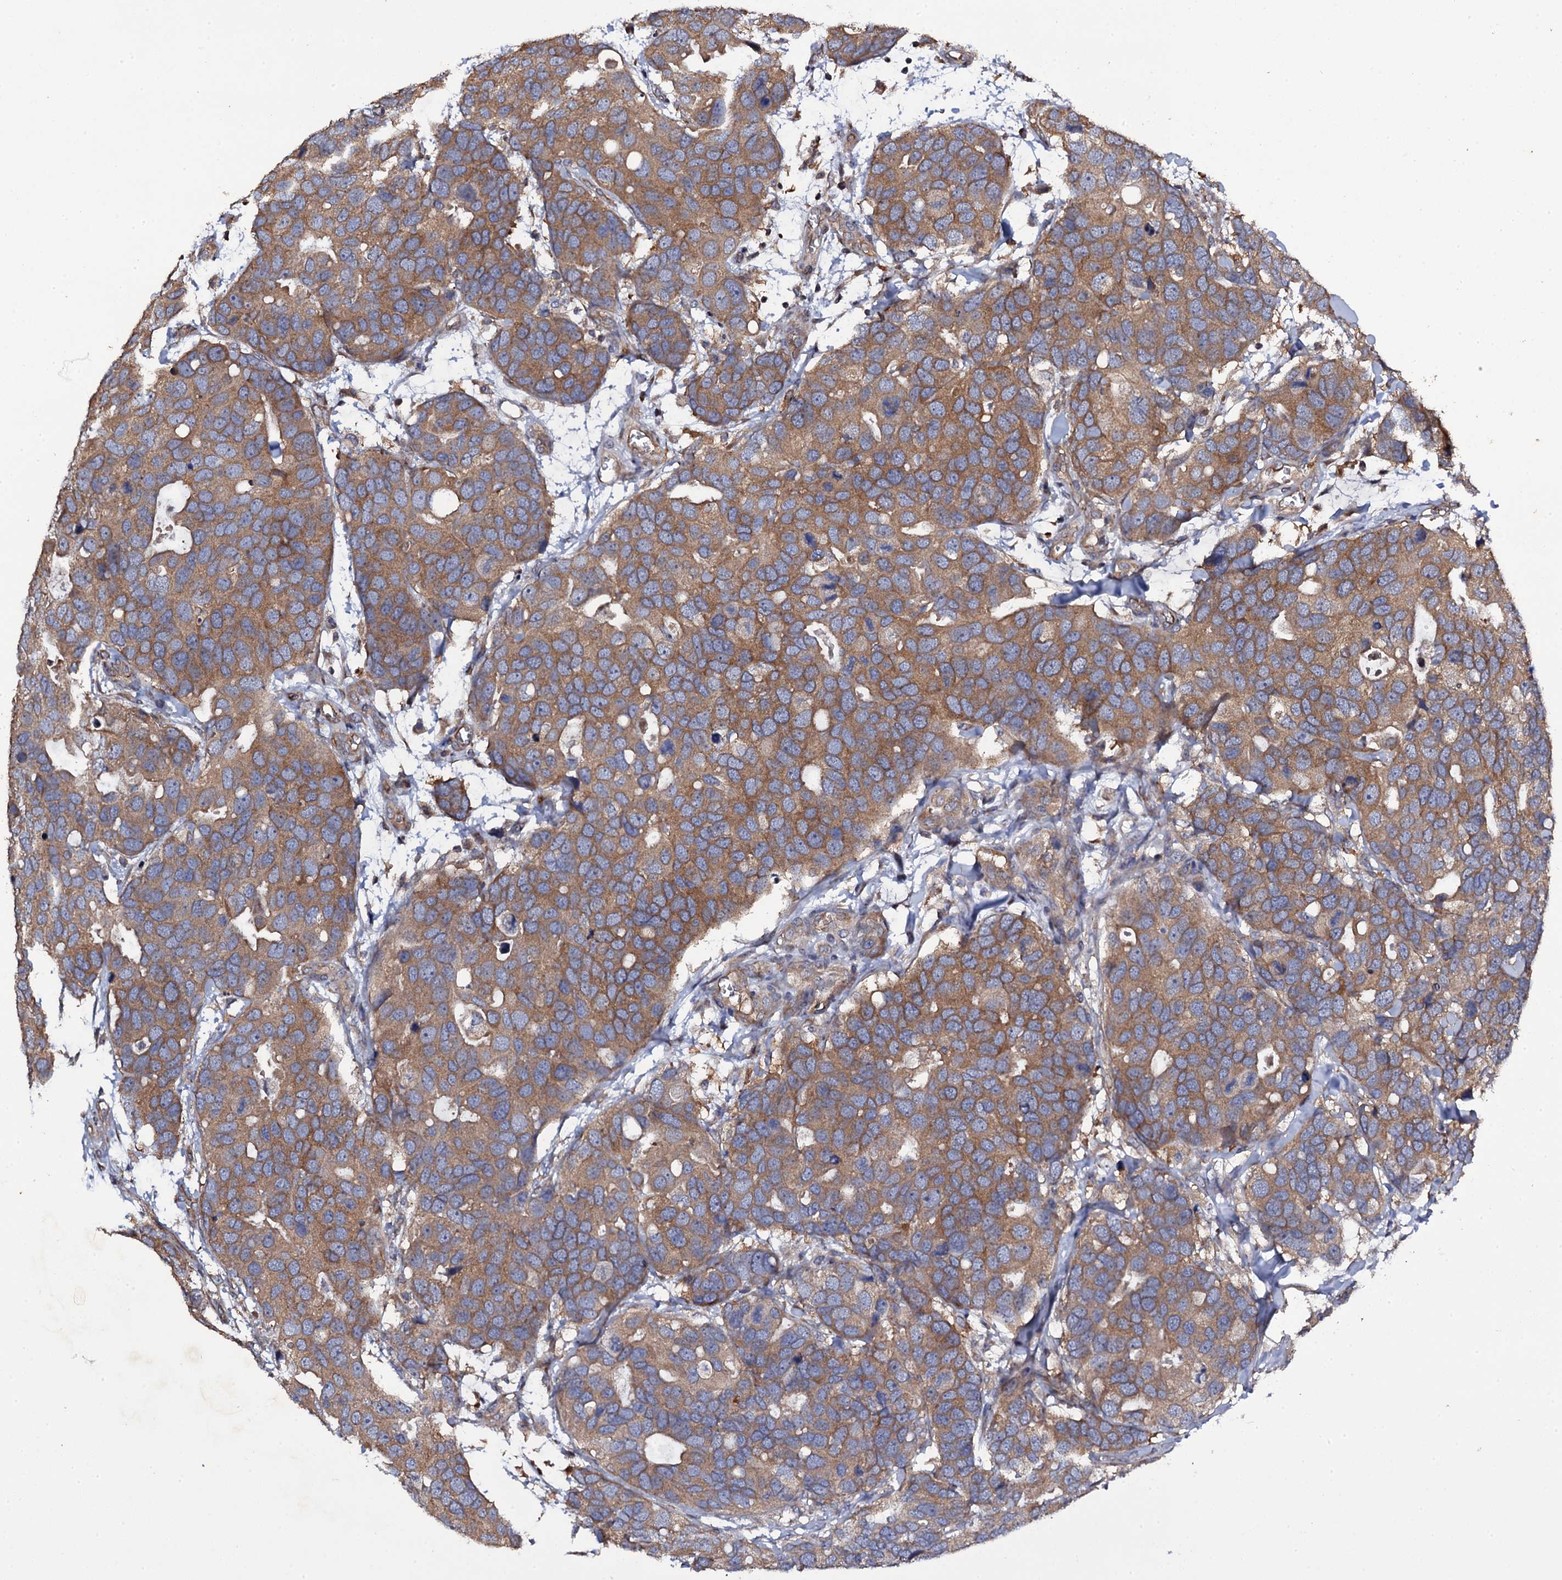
{"staining": {"intensity": "moderate", "quantity": ">75%", "location": "cytoplasmic/membranous"}, "tissue": "breast cancer", "cell_type": "Tumor cells", "image_type": "cancer", "snomed": [{"axis": "morphology", "description": "Duct carcinoma"}, {"axis": "topography", "description": "Breast"}], "caption": "Breast cancer (invasive ductal carcinoma) stained for a protein demonstrates moderate cytoplasmic/membranous positivity in tumor cells. (DAB (3,3'-diaminobenzidine) IHC, brown staining for protein, blue staining for nuclei).", "gene": "TTC23", "patient": {"sex": "female", "age": 83}}